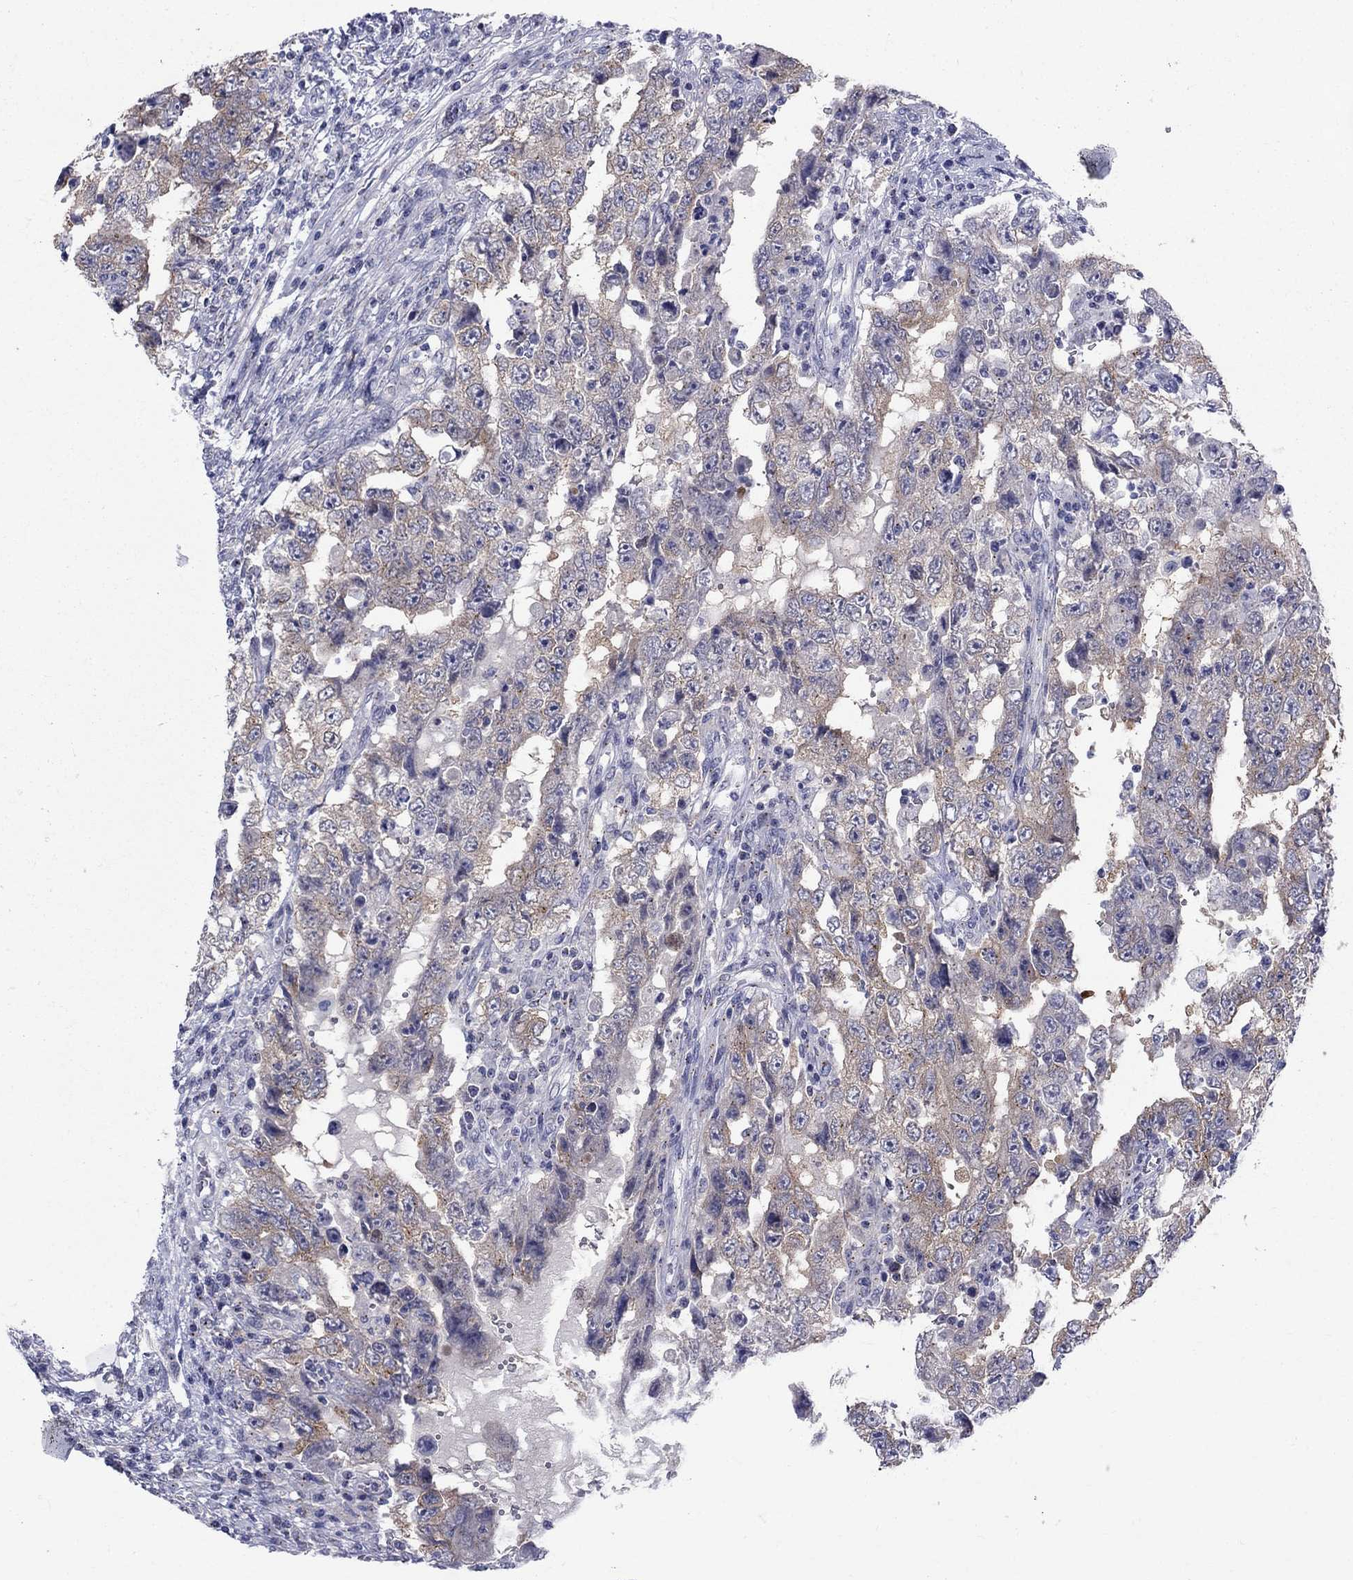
{"staining": {"intensity": "weak", "quantity": "25%-75%", "location": "cytoplasmic/membranous"}, "tissue": "testis cancer", "cell_type": "Tumor cells", "image_type": "cancer", "snomed": [{"axis": "morphology", "description": "Carcinoma, Embryonal, NOS"}, {"axis": "topography", "description": "Testis"}], "caption": "A low amount of weak cytoplasmic/membranous staining is present in approximately 25%-75% of tumor cells in testis cancer tissue.", "gene": "CEP43", "patient": {"sex": "male", "age": 26}}